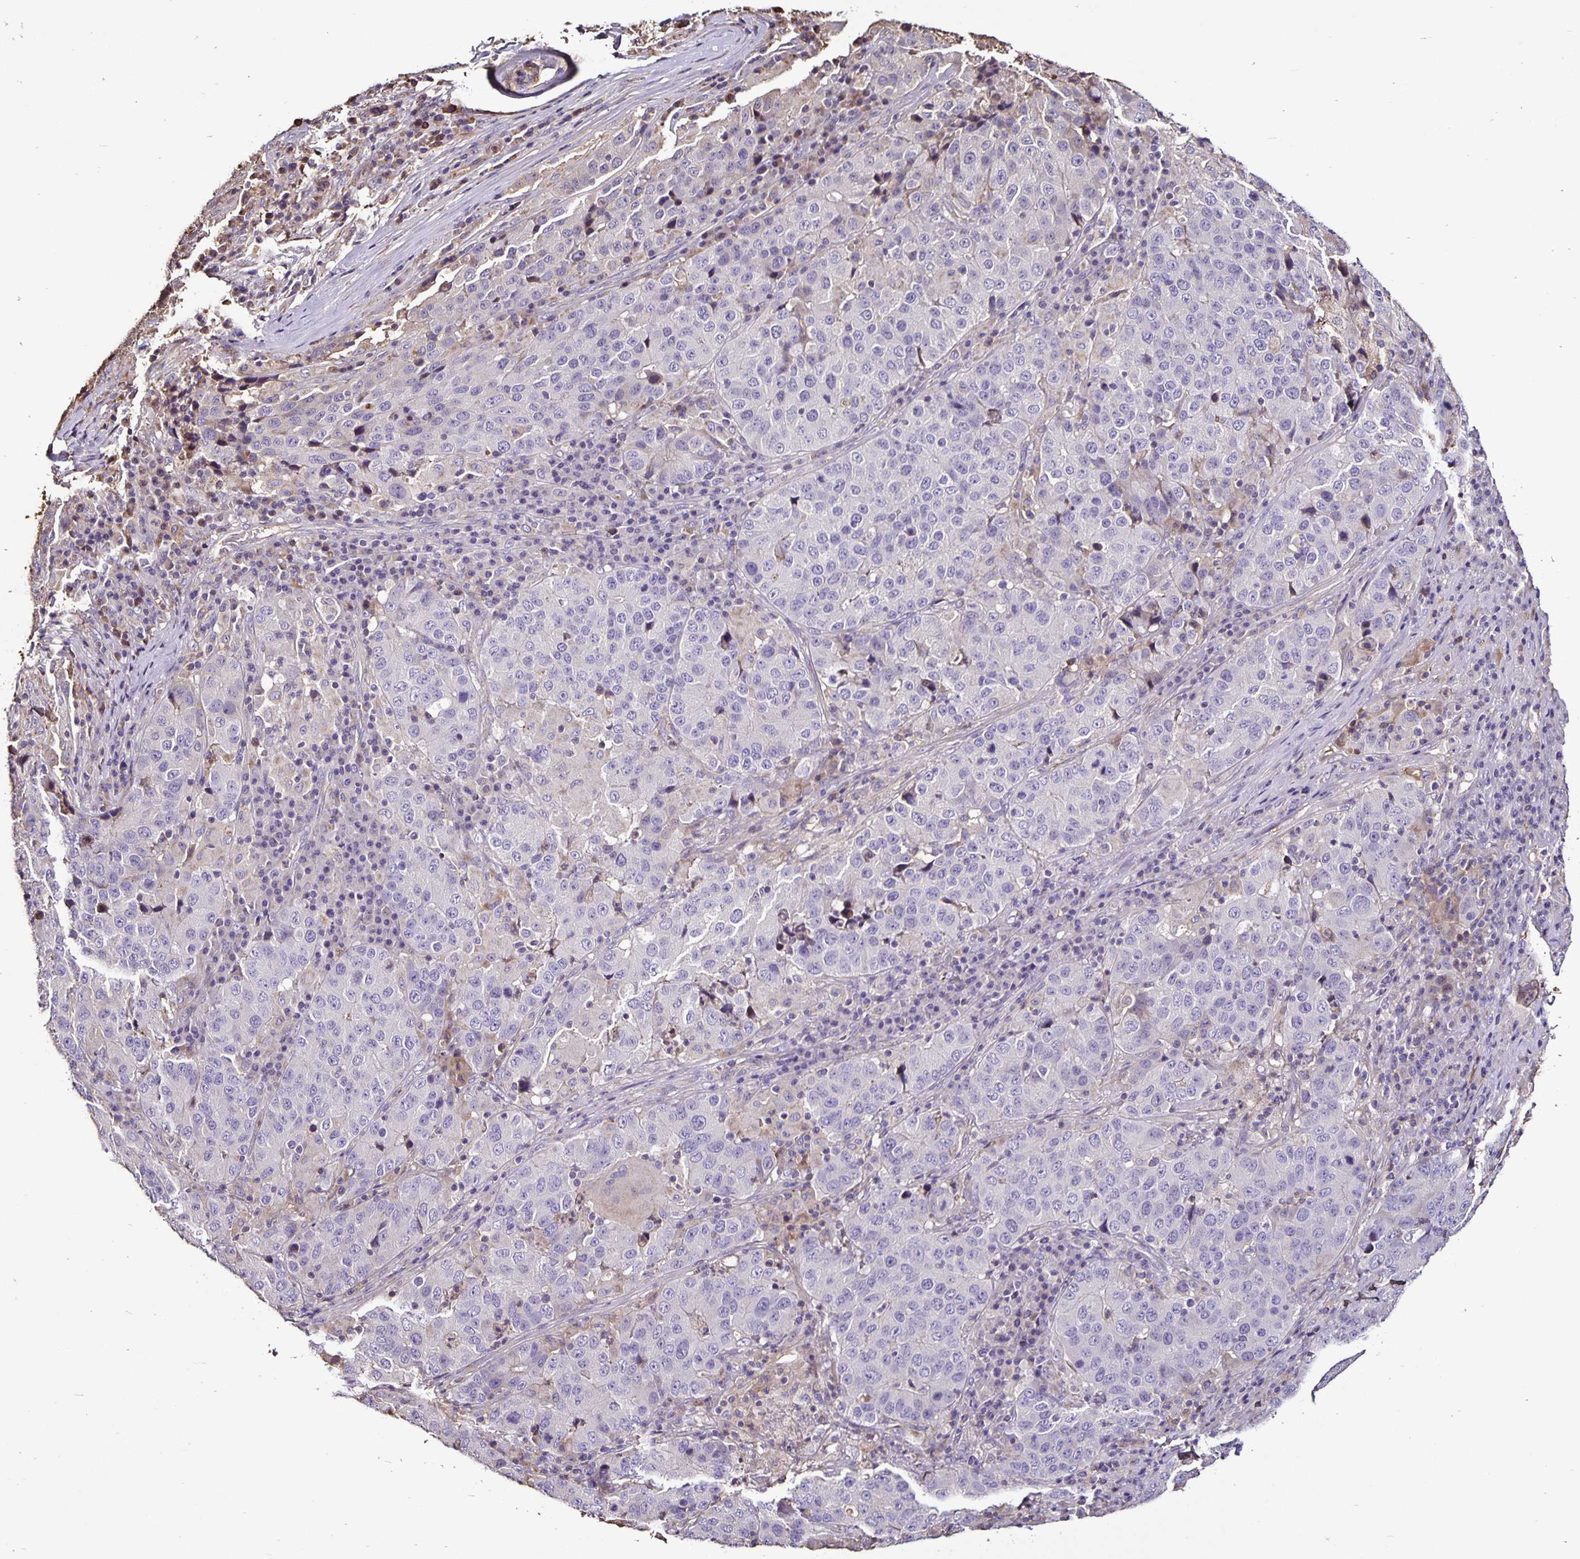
{"staining": {"intensity": "negative", "quantity": "none", "location": "none"}, "tissue": "stomach cancer", "cell_type": "Tumor cells", "image_type": "cancer", "snomed": [{"axis": "morphology", "description": "Adenocarcinoma, NOS"}, {"axis": "topography", "description": "Stomach"}], "caption": "Stomach cancer was stained to show a protein in brown. There is no significant positivity in tumor cells.", "gene": "FCER1A", "patient": {"sex": "male", "age": 71}}